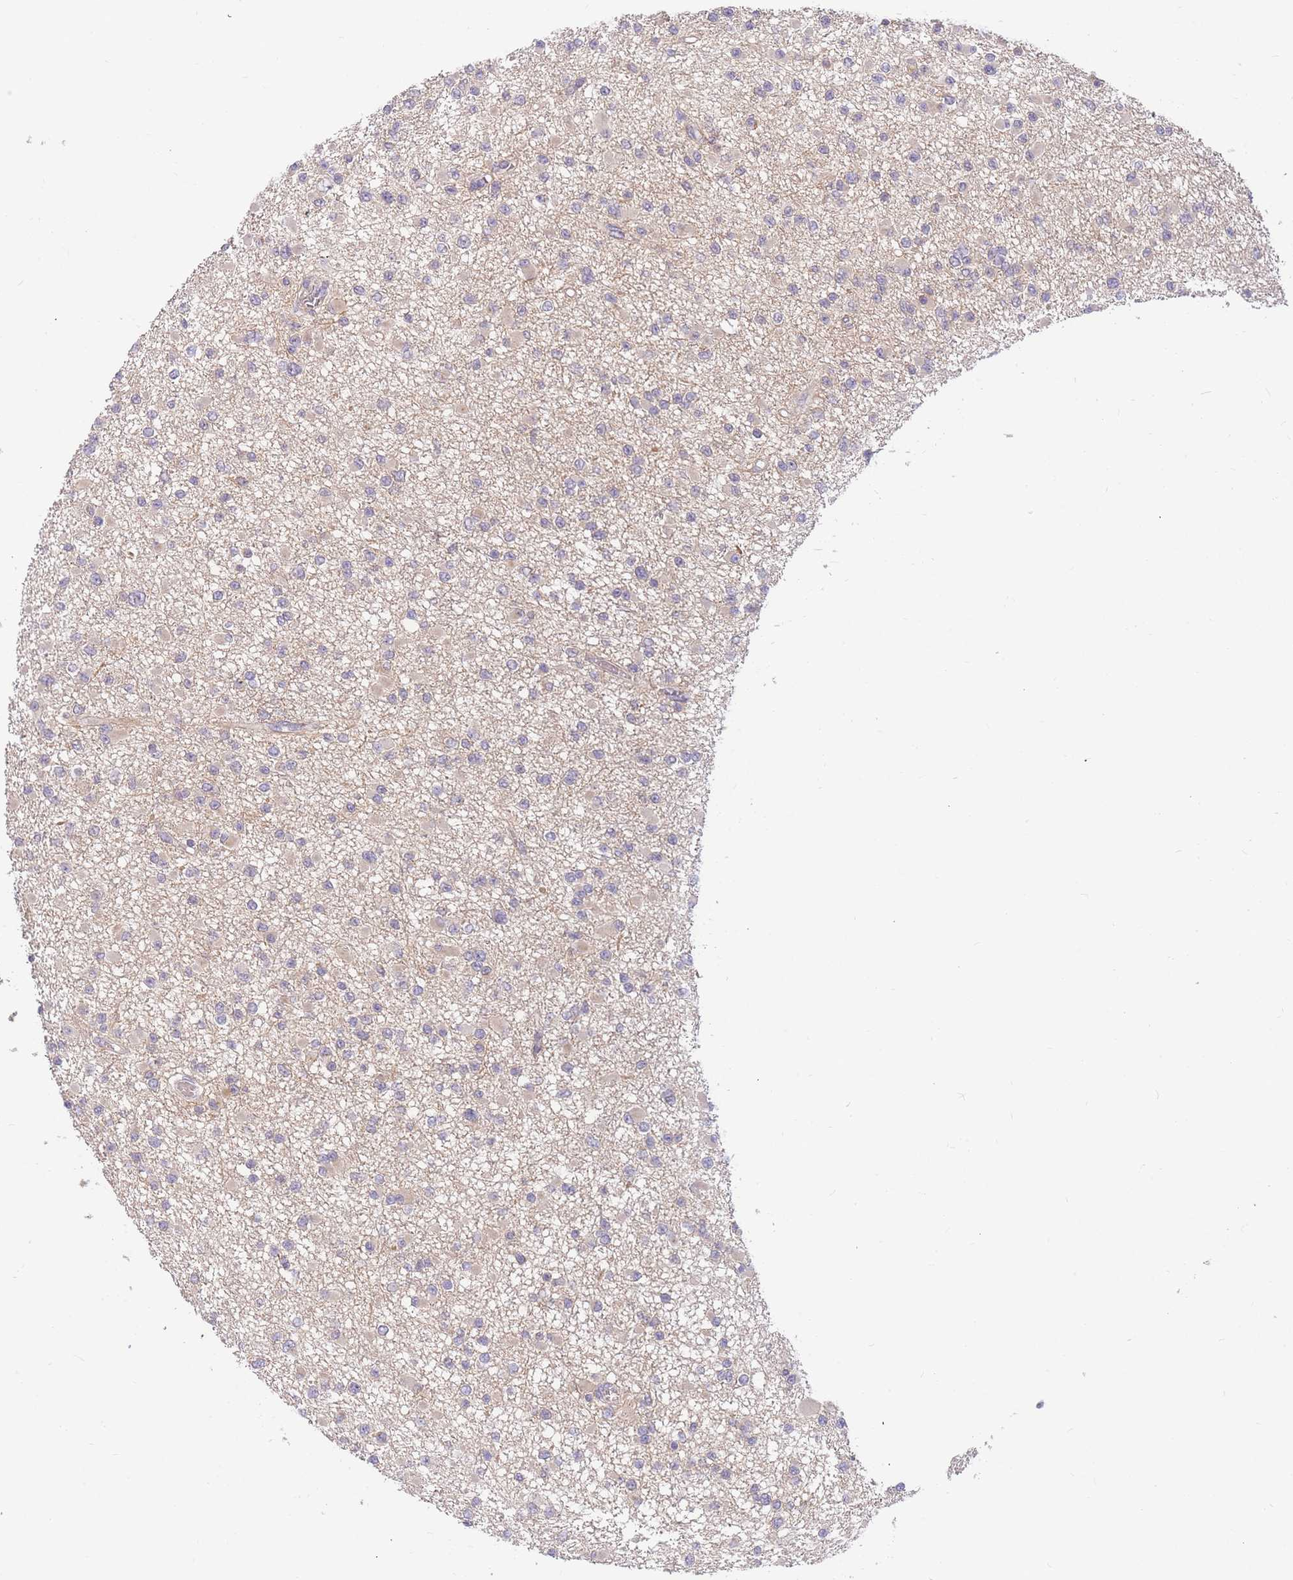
{"staining": {"intensity": "negative", "quantity": "none", "location": "none"}, "tissue": "glioma", "cell_type": "Tumor cells", "image_type": "cancer", "snomed": [{"axis": "morphology", "description": "Glioma, malignant, Low grade"}, {"axis": "topography", "description": "Brain"}], "caption": "High magnification brightfield microscopy of malignant low-grade glioma stained with DAB (3,3'-diaminobenzidine) (brown) and counterstained with hematoxylin (blue): tumor cells show no significant staining.", "gene": "ZNF577", "patient": {"sex": "female", "age": 22}}